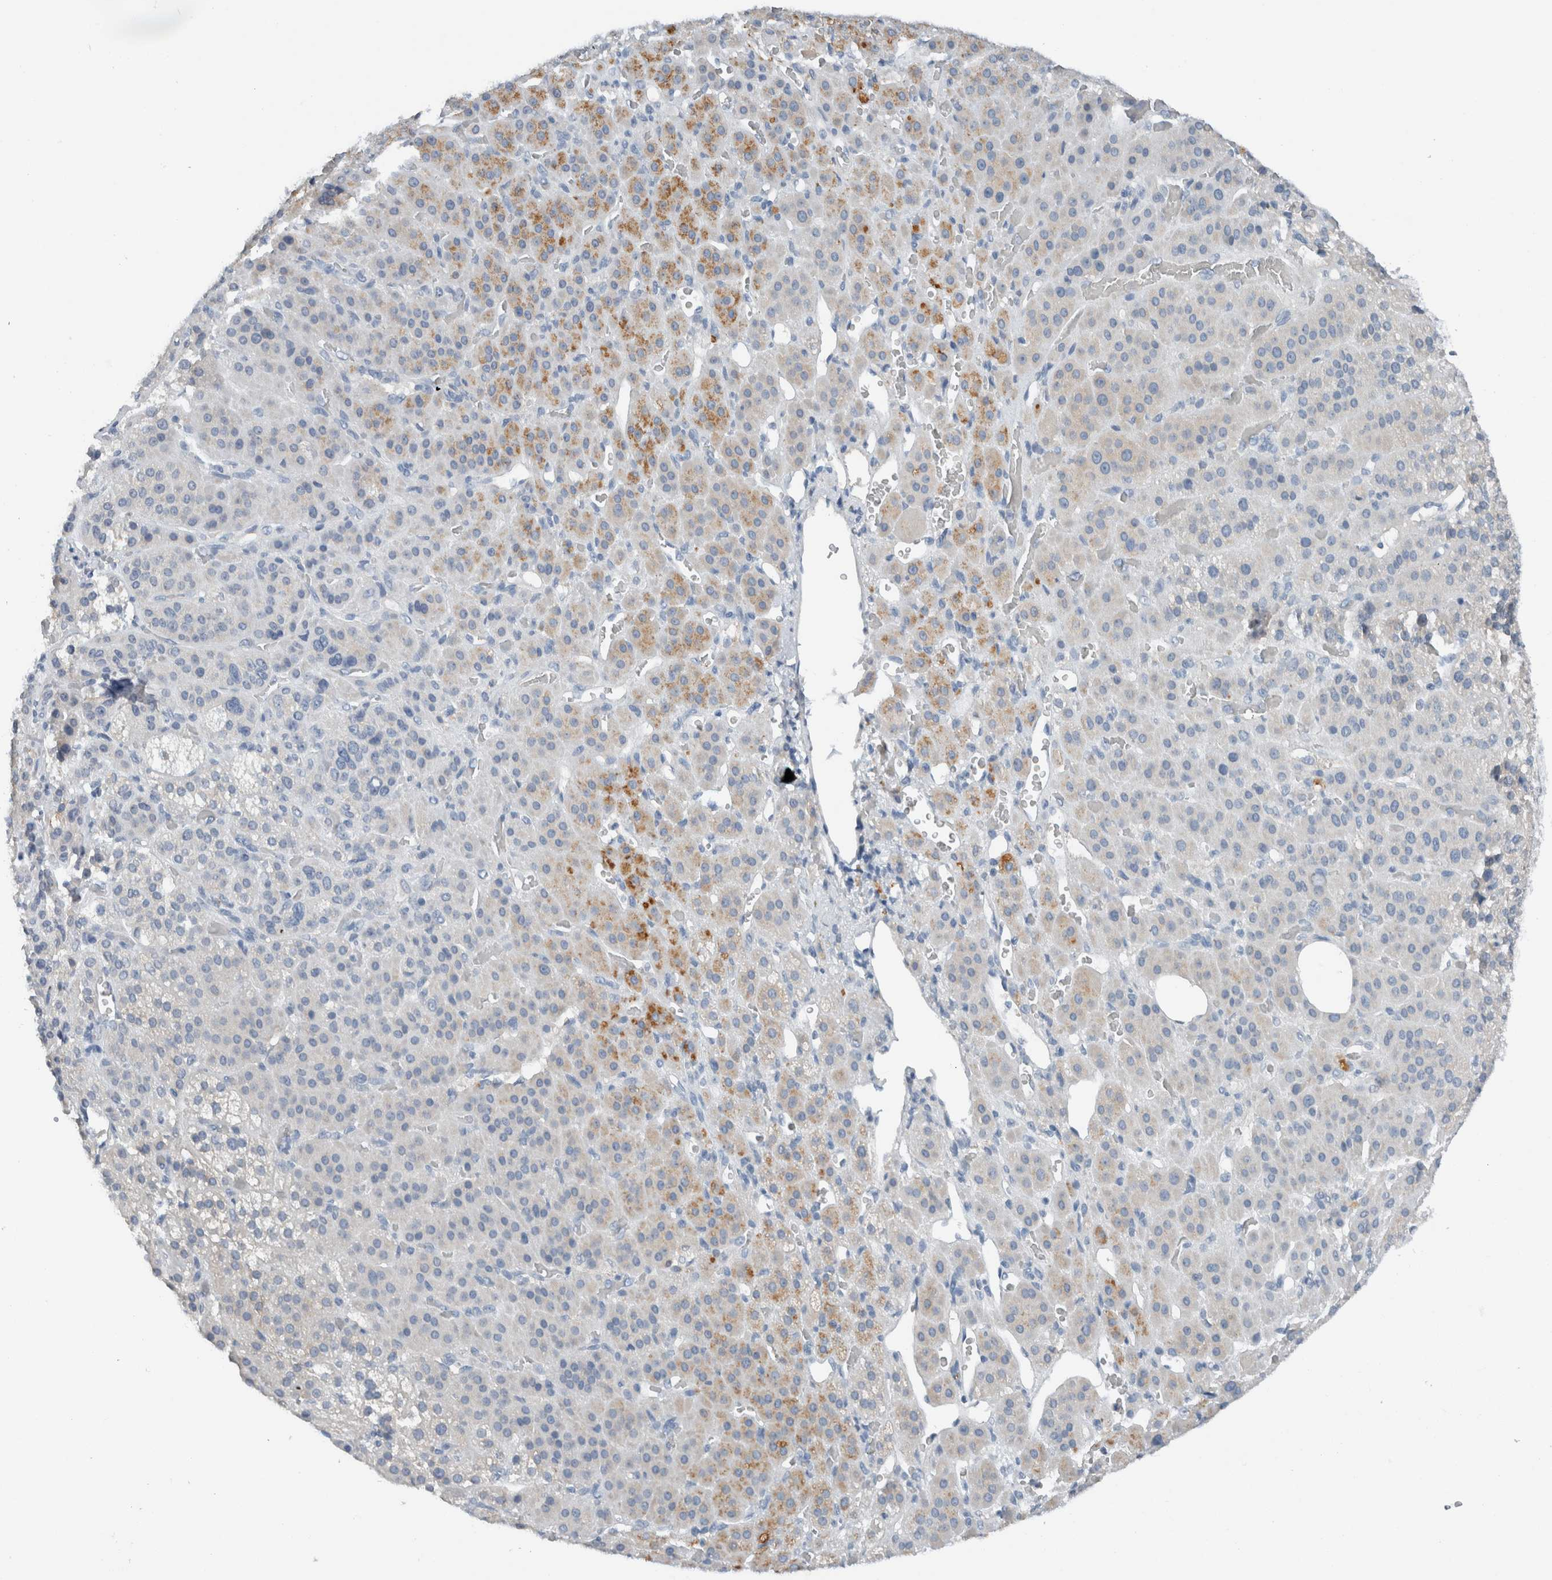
{"staining": {"intensity": "moderate", "quantity": "<25%", "location": "cytoplasmic/membranous"}, "tissue": "adrenal gland", "cell_type": "Glandular cells", "image_type": "normal", "snomed": [{"axis": "morphology", "description": "Normal tissue, NOS"}, {"axis": "topography", "description": "Adrenal gland"}], "caption": "Immunohistochemistry (IHC) (DAB) staining of benign adrenal gland shows moderate cytoplasmic/membranous protein positivity in about <25% of glandular cells.", "gene": "DUOX1", "patient": {"sex": "male", "age": 57}}